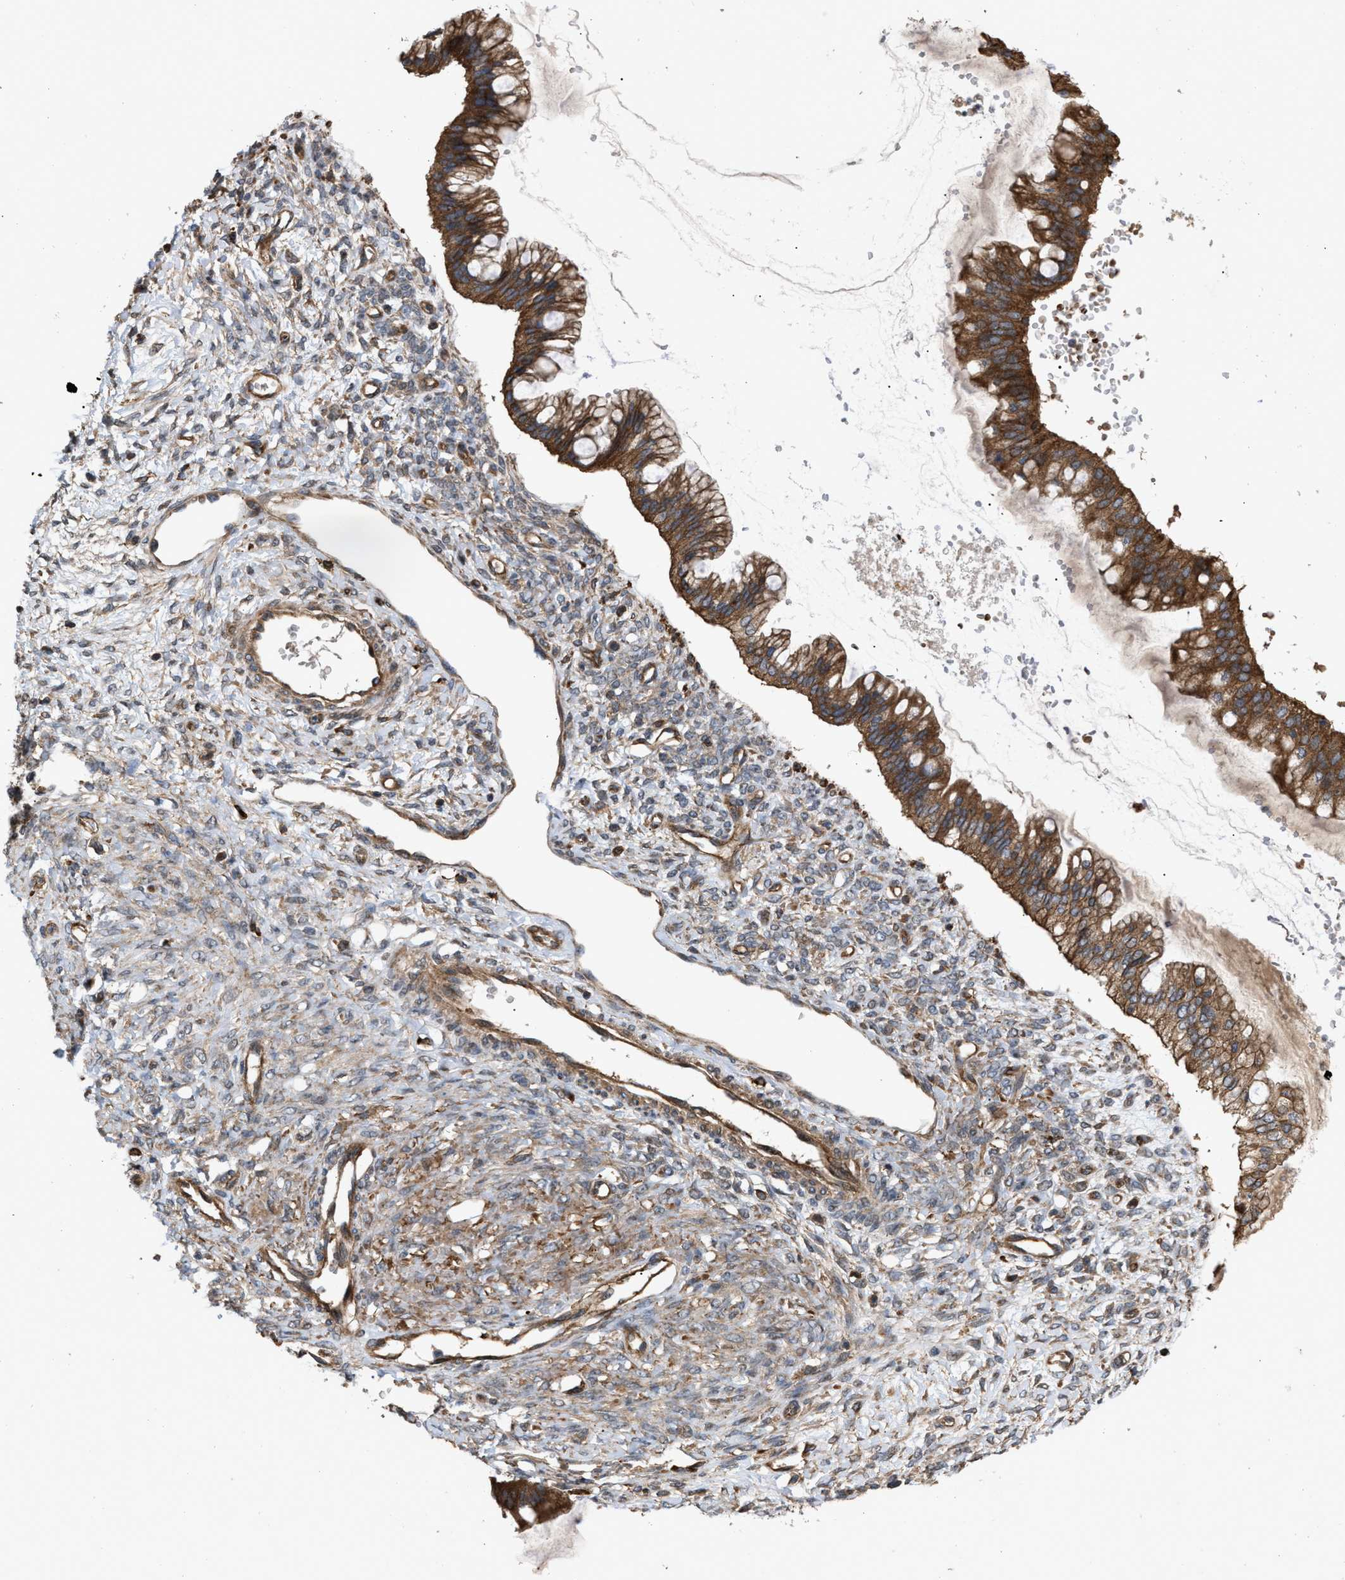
{"staining": {"intensity": "strong", "quantity": ">75%", "location": "cytoplasmic/membranous"}, "tissue": "ovarian cancer", "cell_type": "Tumor cells", "image_type": "cancer", "snomed": [{"axis": "morphology", "description": "Cystadenocarcinoma, mucinous, NOS"}, {"axis": "topography", "description": "Ovary"}], "caption": "Immunohistochemistry of human ovarian mucinous cystadenocarcinoma demonstrates high levels of strong cytoplasmic/membranous staining in about >75% of tumor cells.", "gene": "GCC1", "patient": {"sex": "female", "age": 73}}